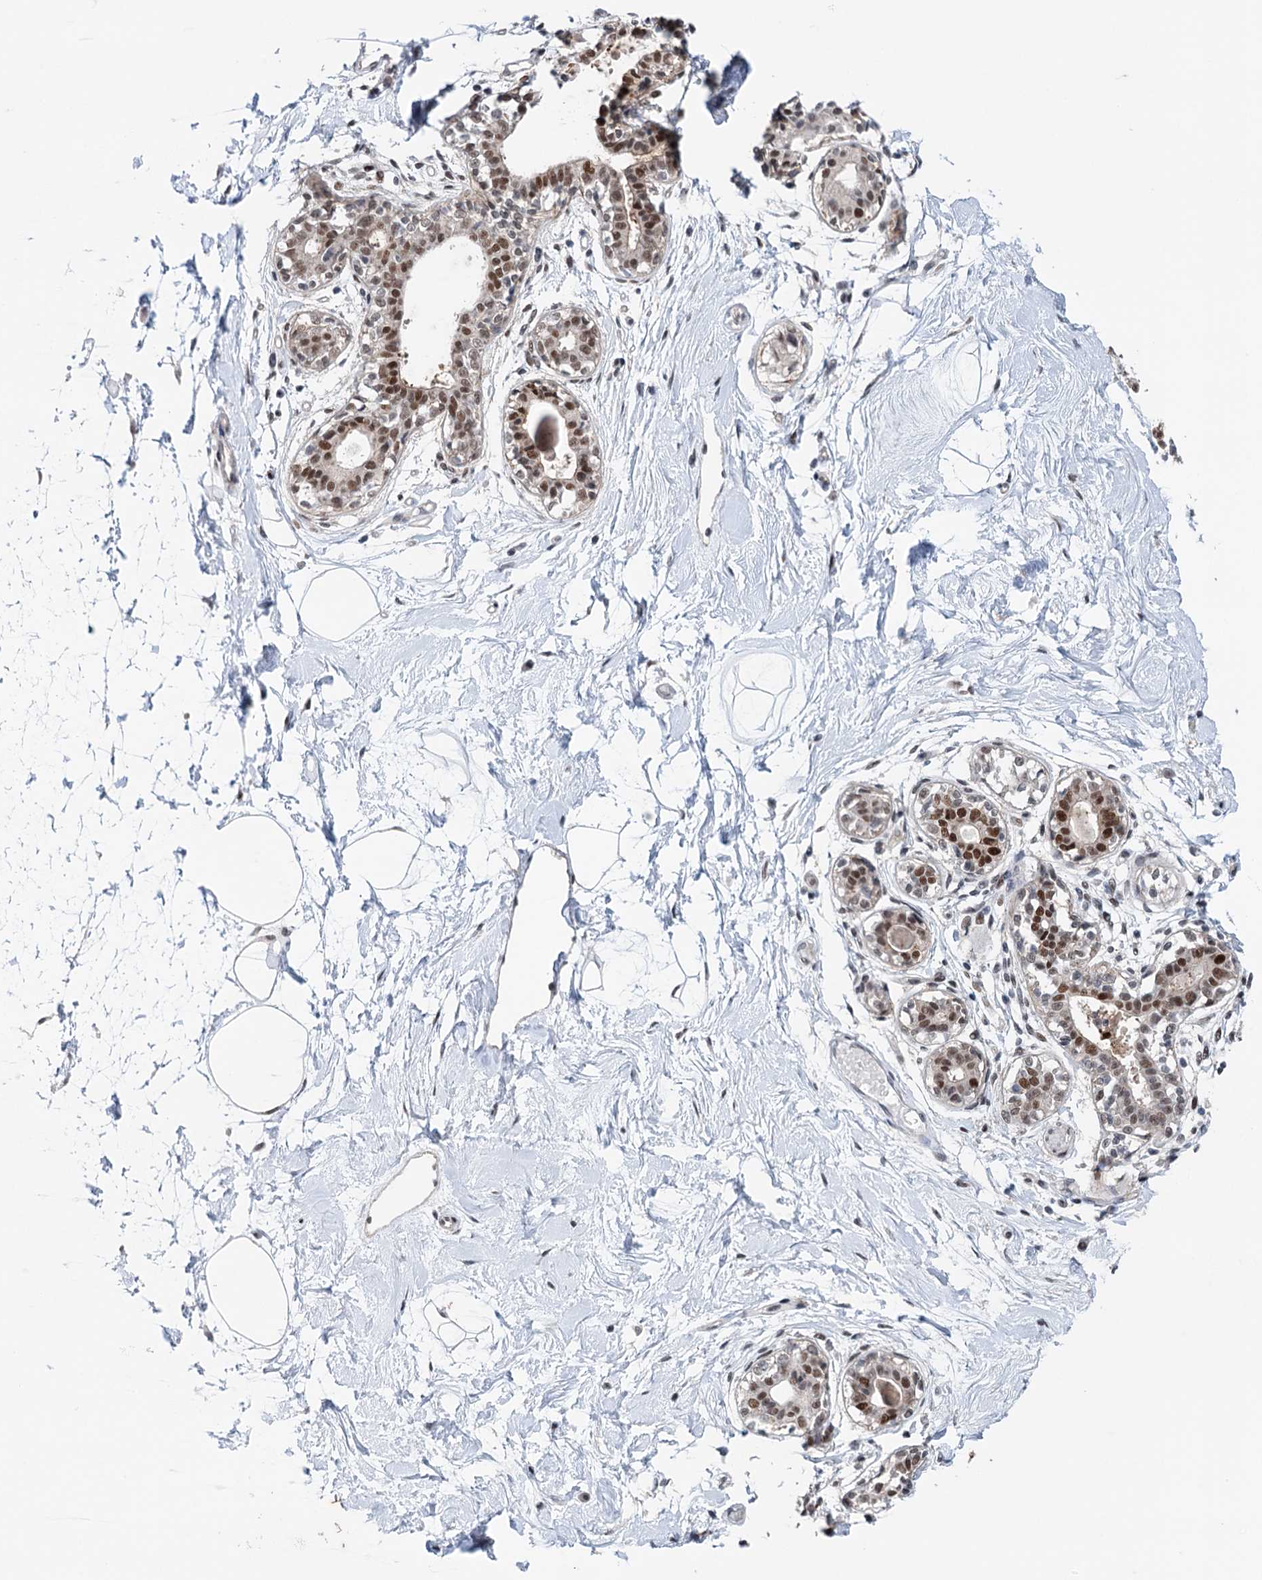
{"staining": {"intensity": "weak", "quantity": "25%-75%", "location": "nuclear"}, "tissue": "breast", "cell_type": "Adipocytes", "image_type": "normal", "snomed": [{"axis": "morphology", "description": "Normal tissue, NOS"}, {"axis": "topography", "description": "Breast"}], "caption": "An IHC photomicrograph of unremarkable tissue is shown. Protein staining in brown shows weak nuclear positivity in breast within adipocytes.", "gene": "FAM53A", "patient": {"sex": "female", "age": 45}}